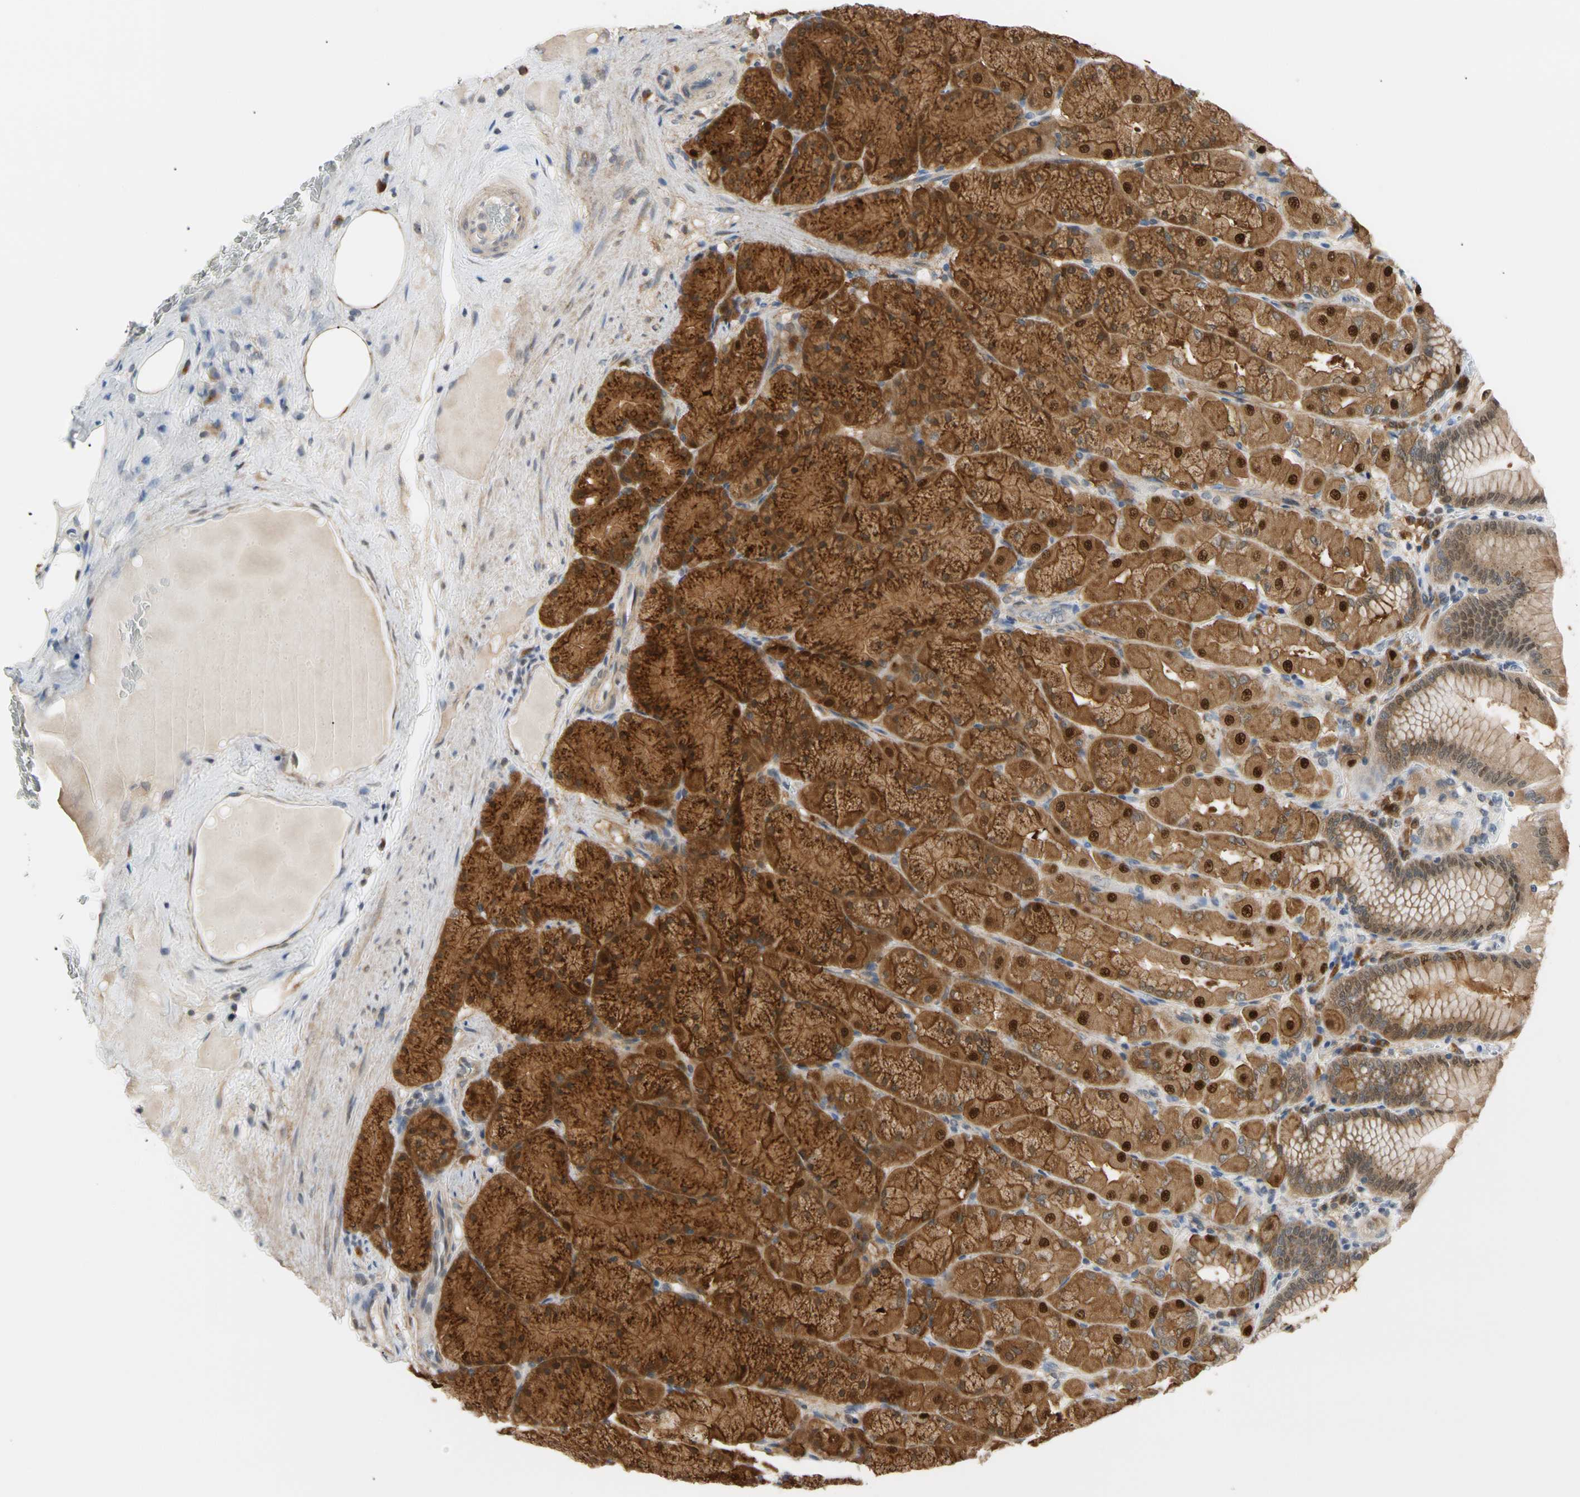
{"staining": {"intensity": "strong", "quantity": ">75%", "location": "cytoplasmic/membranous,nuclear"}, "tissue": "stomach", "cell_type": "Glandular cells", "image_type": "normal", "snomed": [{"axis": "morphology", "description": "Normal tissue, NOS"}, {"axis": "topography", "description": "Stomach, upper"}], "caption": "Glandular cells exhibit high levels of strong cytoplasmic/membranous,nuclear positivity in approximately >75% of cells in unremarkable human stomach.", "gene": "SEC23B", "patient": {"sex": "female", "age": 56}}